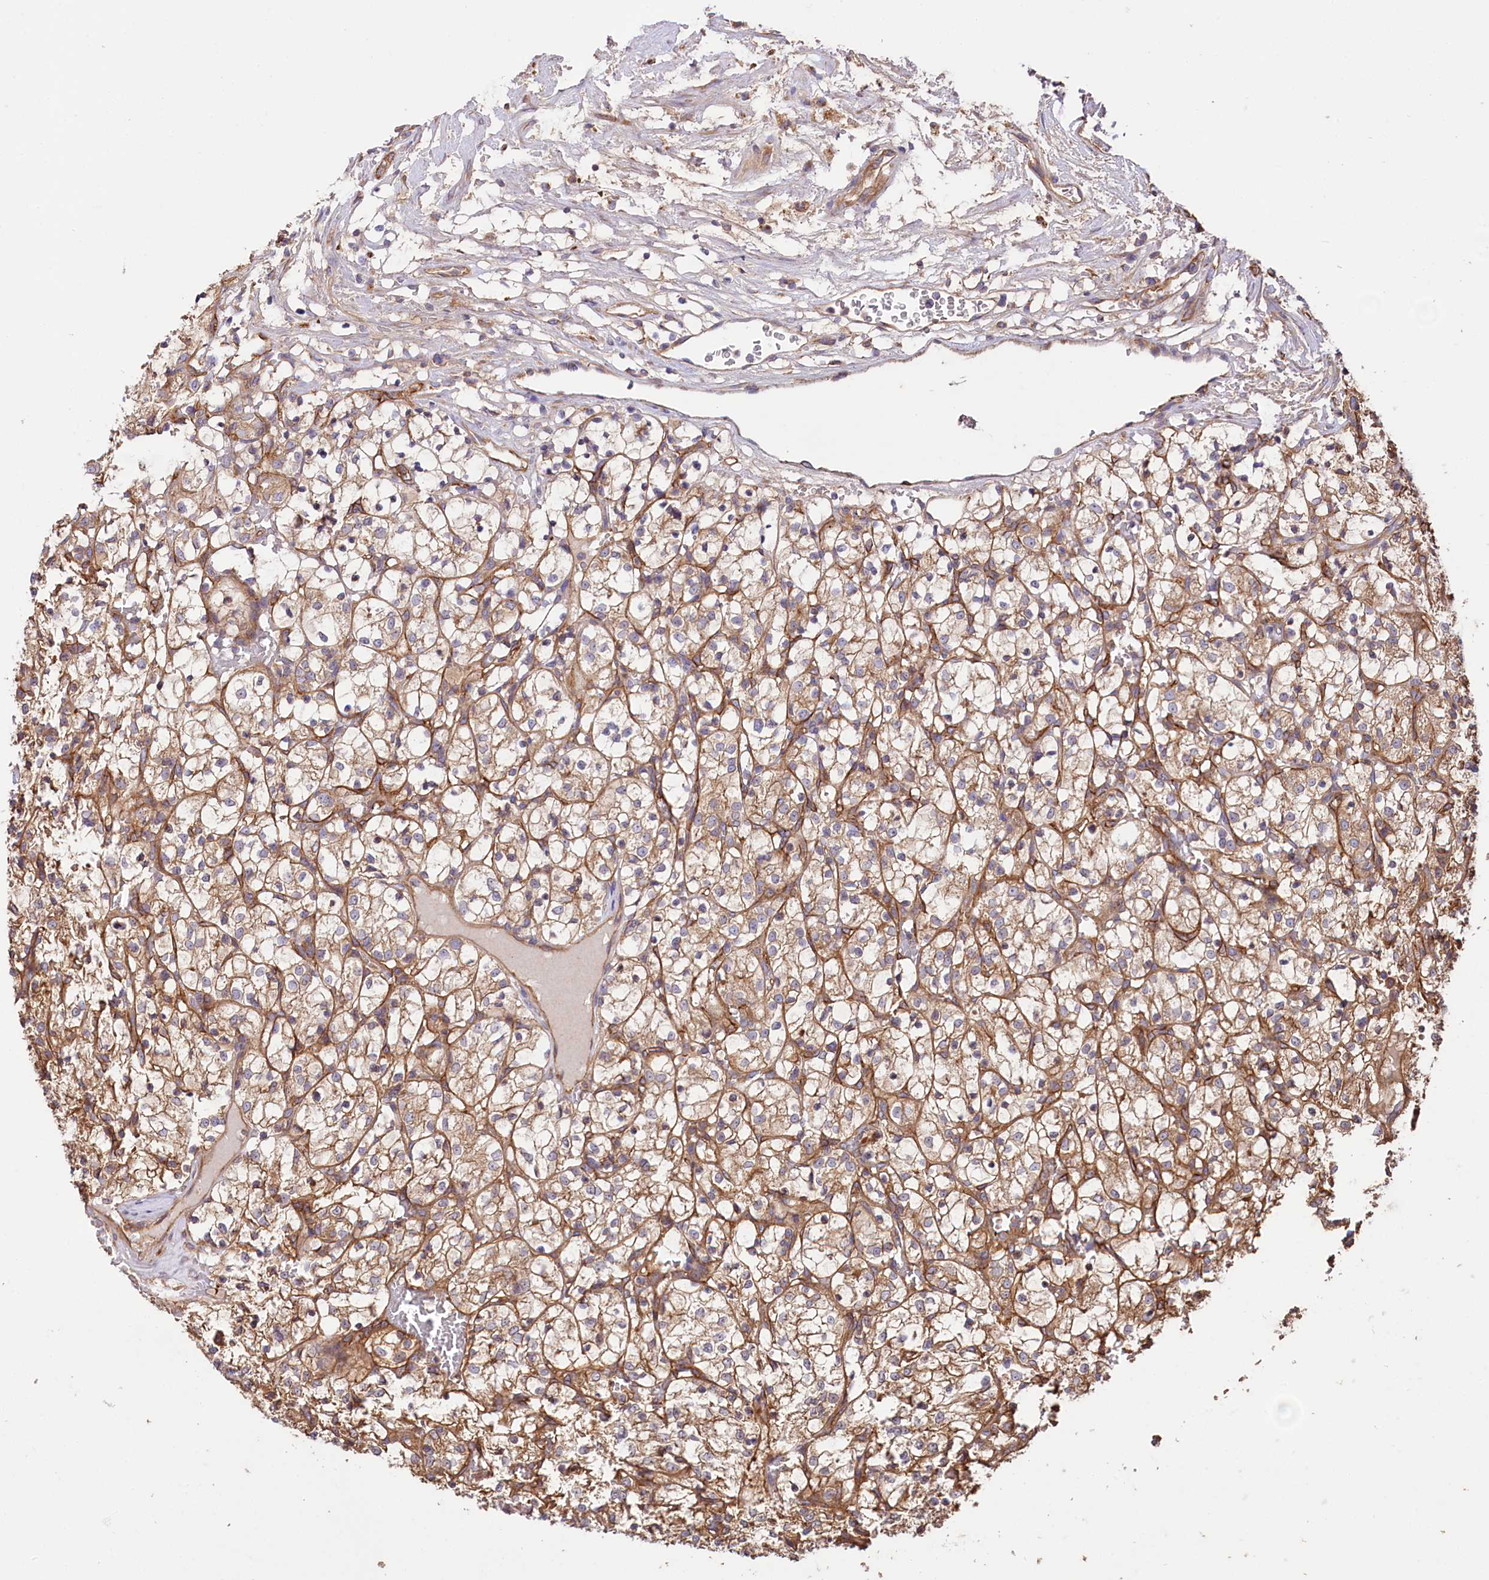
{"staining": {"intensity": "moderate", "quantity": "25%-75%", "location": "cytoplasmic/membranous"}, "tissue": "renal cancer", "cell_type": "Tumor cells", "image_type": "cancer", "snomed": [{"axis": "morphology", "description": "Adenocarcinoma, NOS"}, {"axis": "topography", "description": "Kidney"}], "caption": "This is a photomicrograph of IHC staining of adenocarcinoma (renal), which shows moderate positivity in the cytoplasmic/membranous of tumor cells.", "gene": "CEP295", "patient": {"sex": "female", "age": 69}}